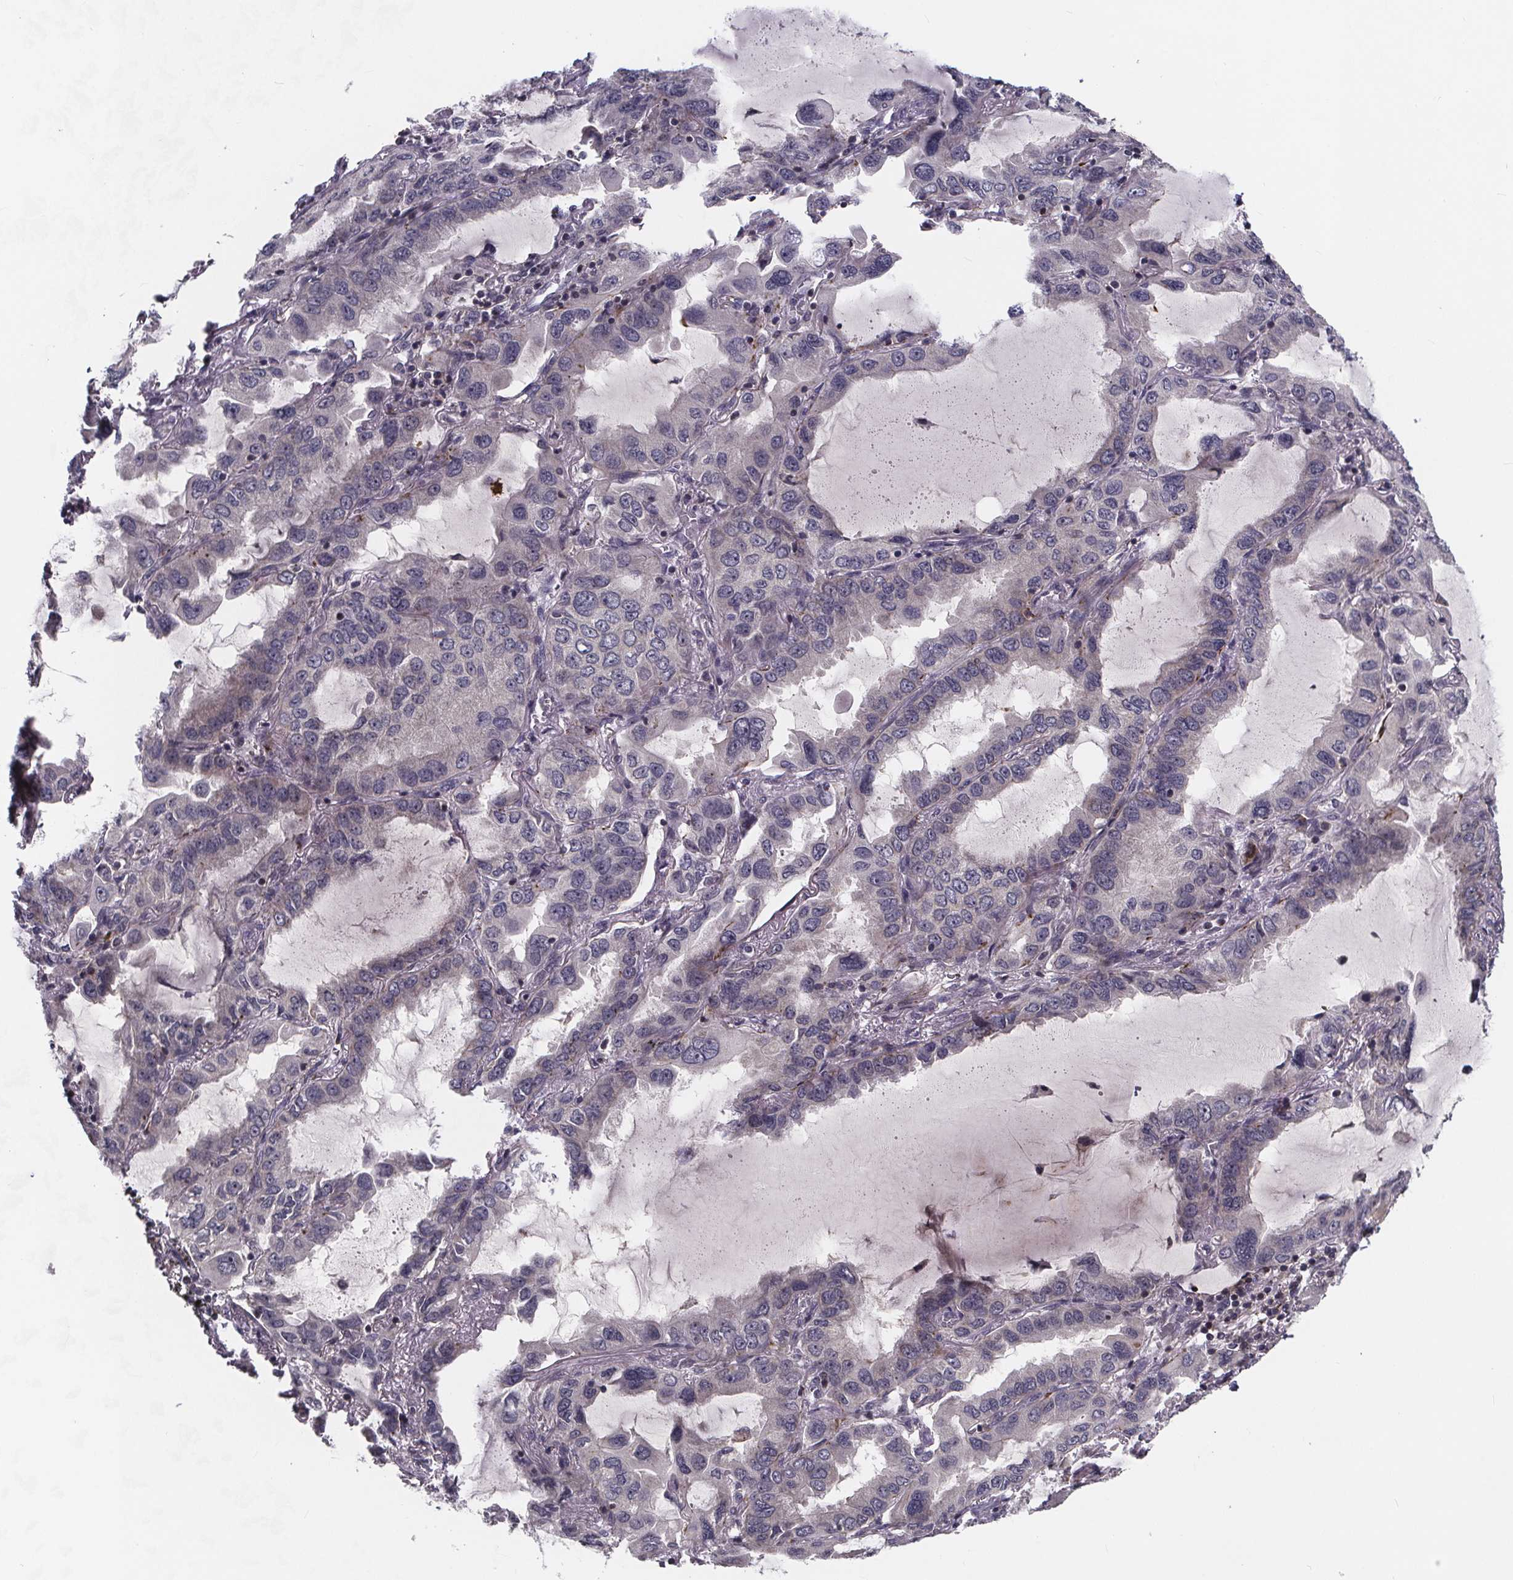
{"staining": {"intensity": "negative", "quantity": "none", "location": "none"}, "tissue": "lung cancer", "cell_type": "Tumor cells", "image_type": "cancer", "snomed": [{"axis": "morphology", "description": "Adenocarcinoma, NOS"}, {"axis": "topography", "description": "Lung"}], "caption": "Lung adenocarcinoma was stained to show a protein in brown. There is no significant positivity in tumor cells. The staining was performed using DAB (3,3'-diaminobenzidine) to visualize the protein expression in brown, while the nuclei were stained in blue with hematoxylin (Magnification: 20x).", "gene": "FBXW2", "patient": {"sex": "male", "age": 64}}